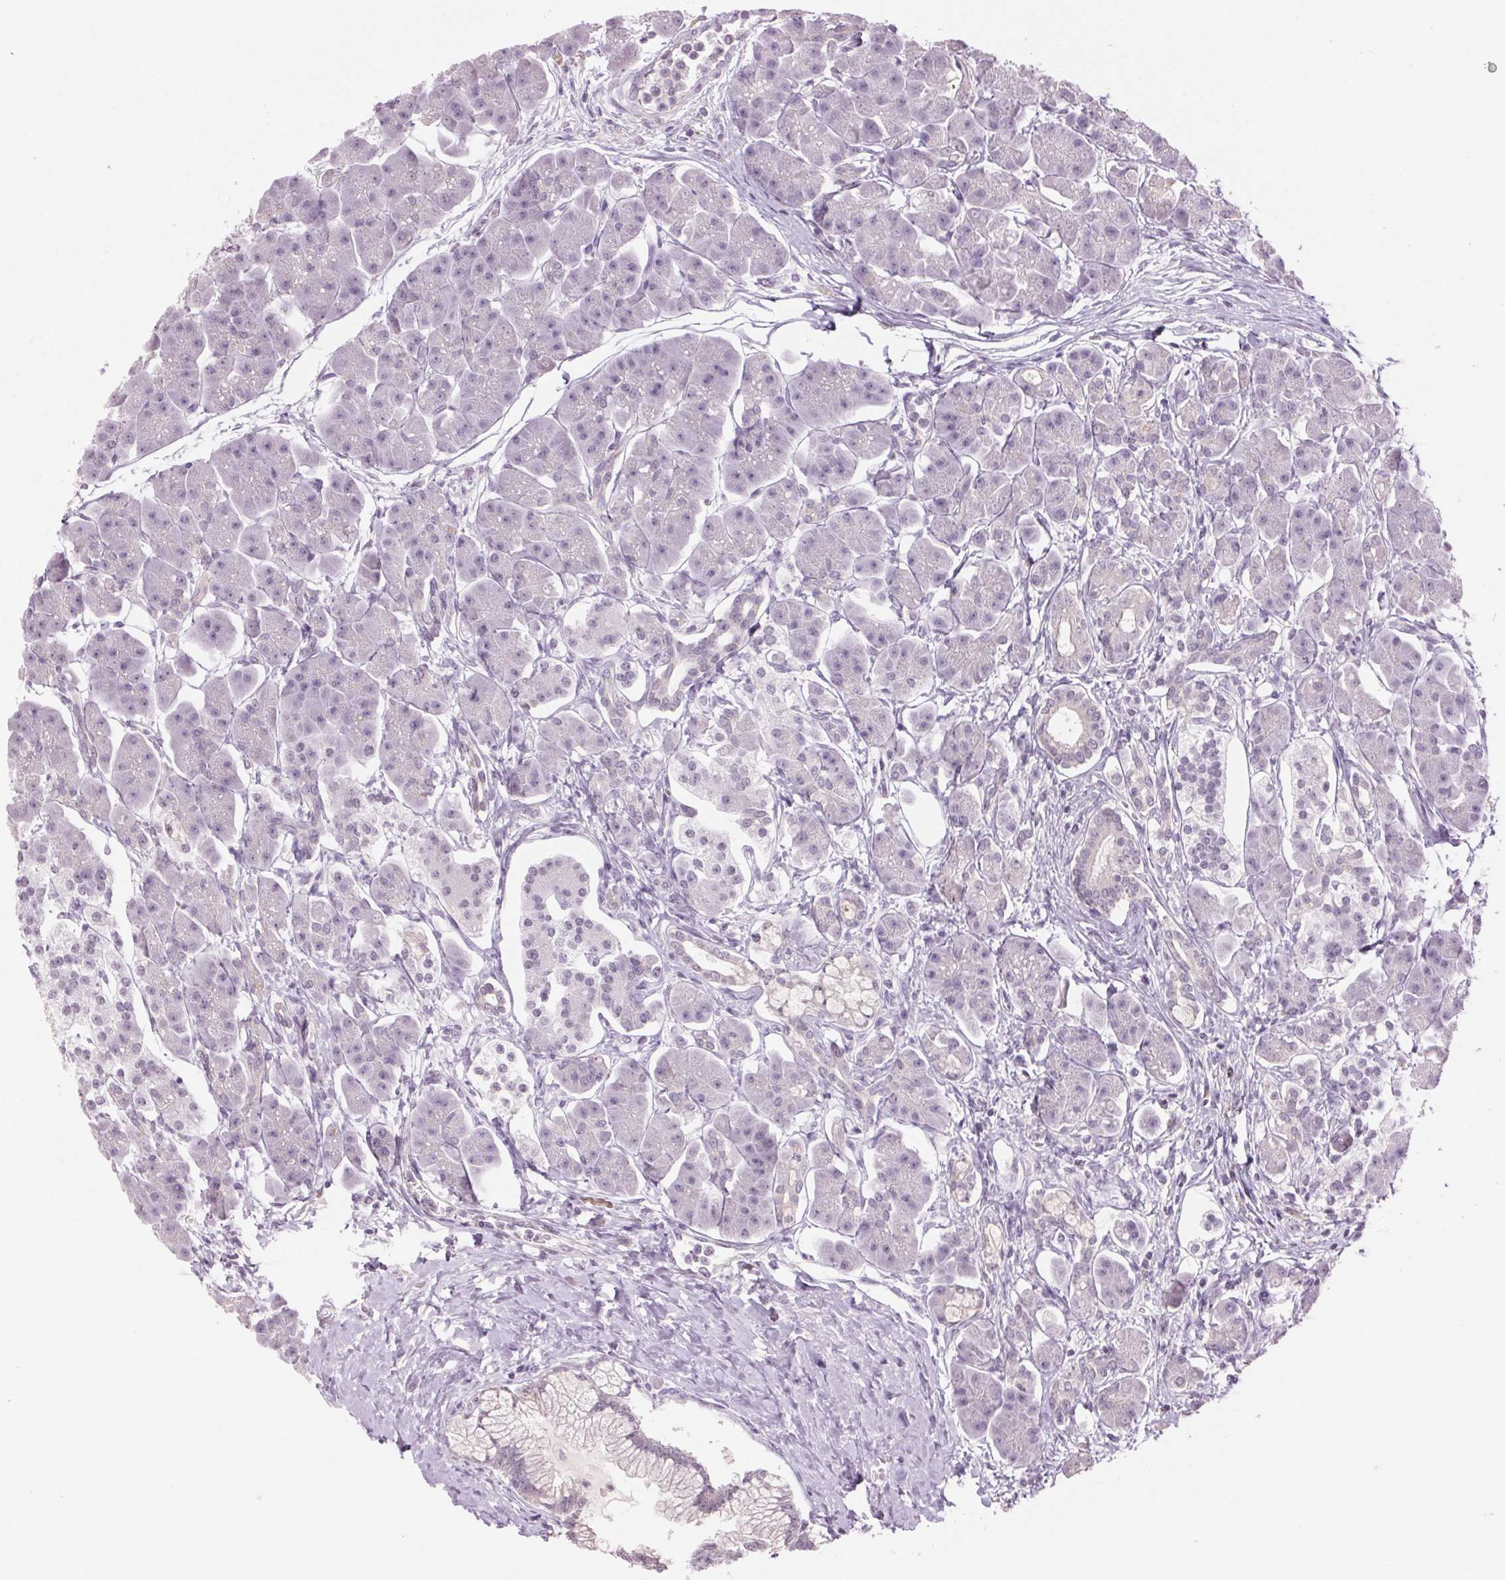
{"staining": {"intensity": "negative", "quantity": "none", "location": "none"}, "tissue": "pancreas", "cell_type": "Exocrine glandular cells", "image_type": "normal", "snomed": [{"axis": "morphology", "description": "Normal tissue, NOS"}, {"axis": "topography", "description": "Adipose tissue"}, {"axis": "topography", "description": "Pancreas"}, {"axis": "topography", "description": "Peripheral nerve tissue"}], "caption": "IHC of unremarkable pancreas displays no expression in exocrine glandular cells. (Brightfield microscopy of DAB immunohistochemistry at high magnification).", "gene": "MPO", "patient": {"sex": "female", "age": 58}}